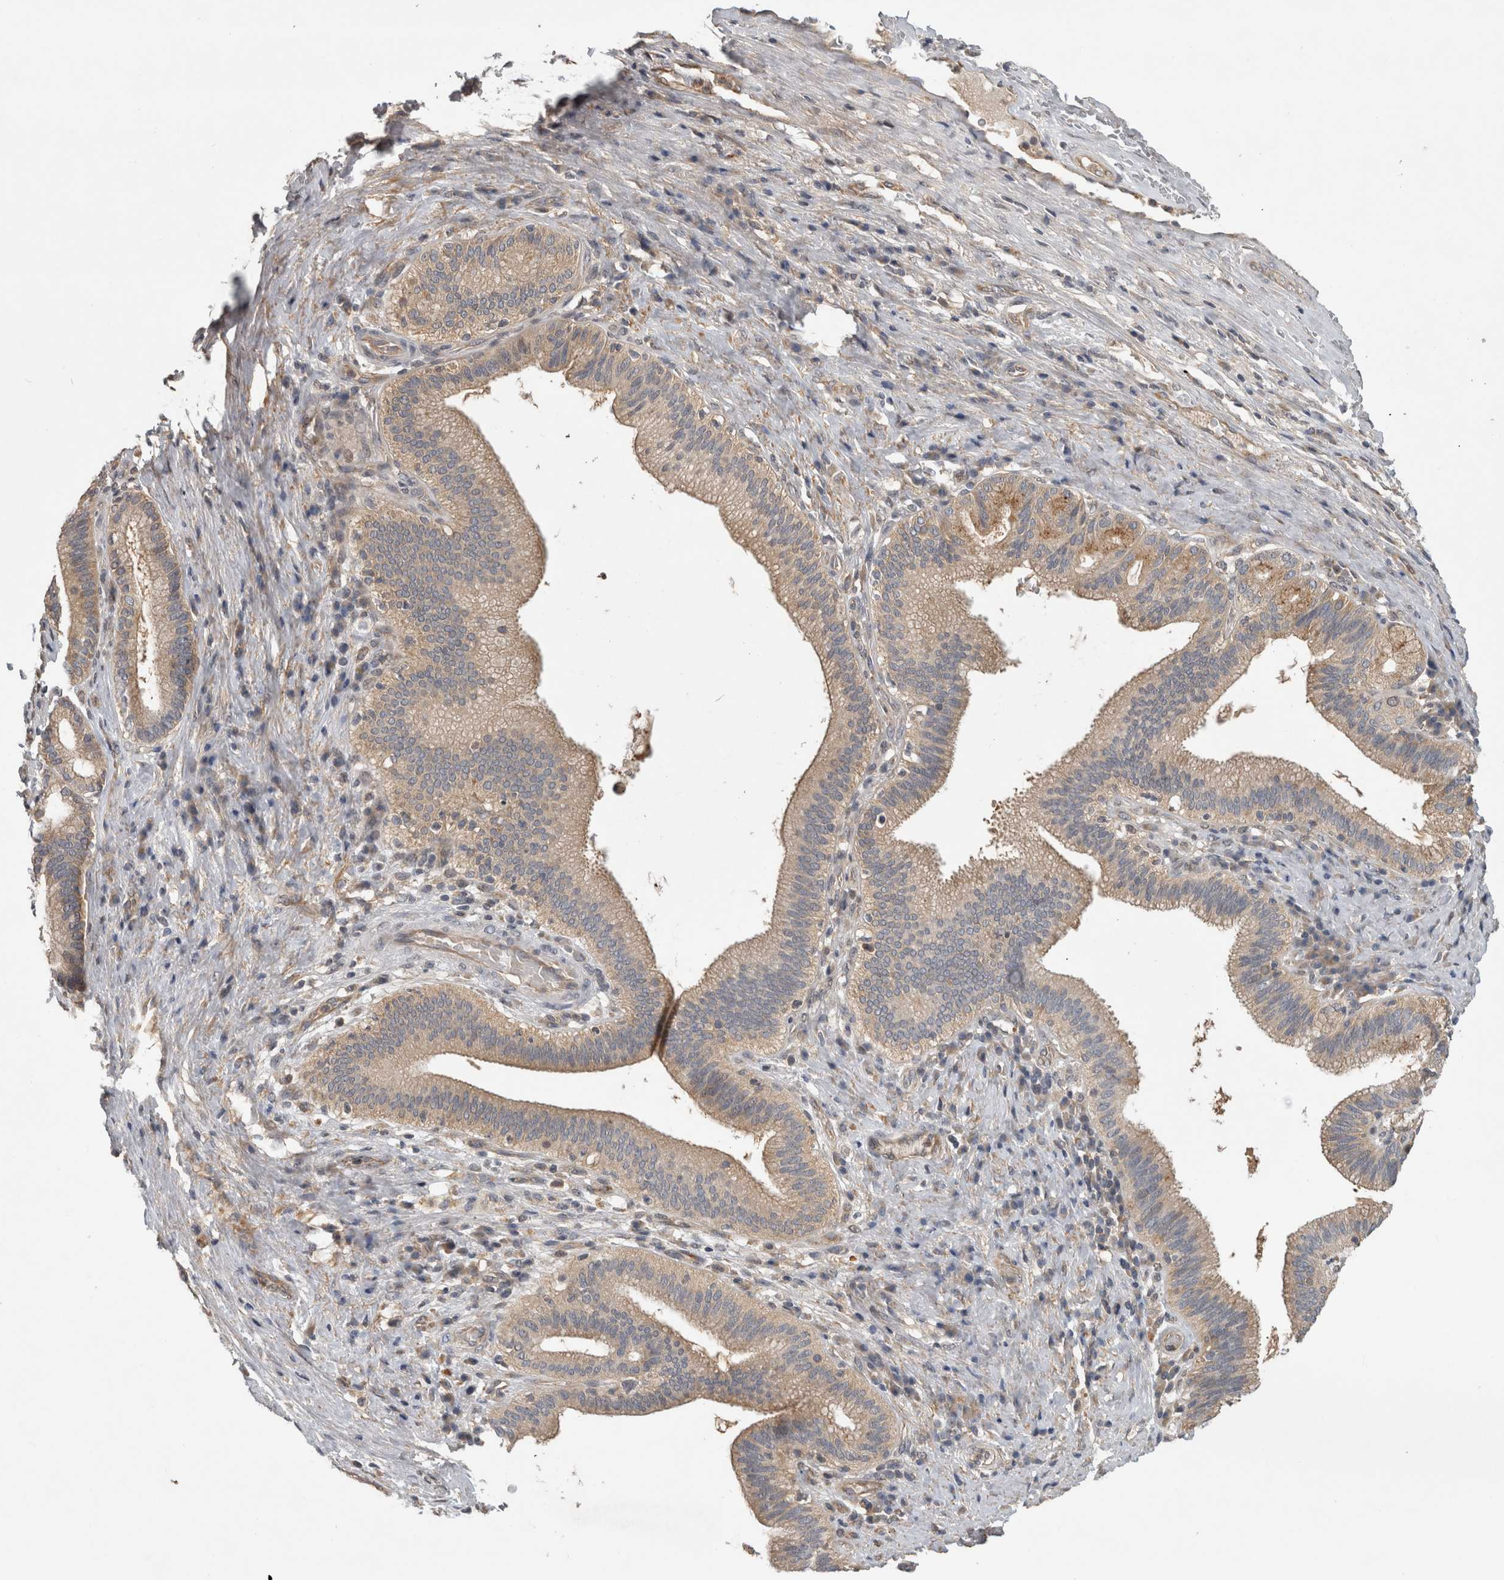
{"staining": {"intensity": "weak", "quantity": ">75%", "location": "cytoplasmic/membranous"}, "tissue": "liver cancer", "cell_type": "Tumor cells", "image_type": "cancer", "snomed": [{"axis": "morphology", "description": "Normal tissue, NOS"}, {"axis": "morphology", "description": "Cholangiocarcinoma"}, {"axis": "topography", "description": "Liver"}, {"axis": "topography", "description": "Peripheral nerve tissue"}], "caption": "Immunohistochemistry (DAB (3,3'-diaminobenzidine)) staining of liver cancer exhibits weak cytoplasmic/membranous protein expression in approximately >75% of tumor cells. The staining was performed using DAB to visualize the protein expression in brown, while the nuclei were stained in blue with hematoxylin (Magnification: 20x).", "gene": "TRMT61B", "patient": {"sex": "female", "age": 73}}